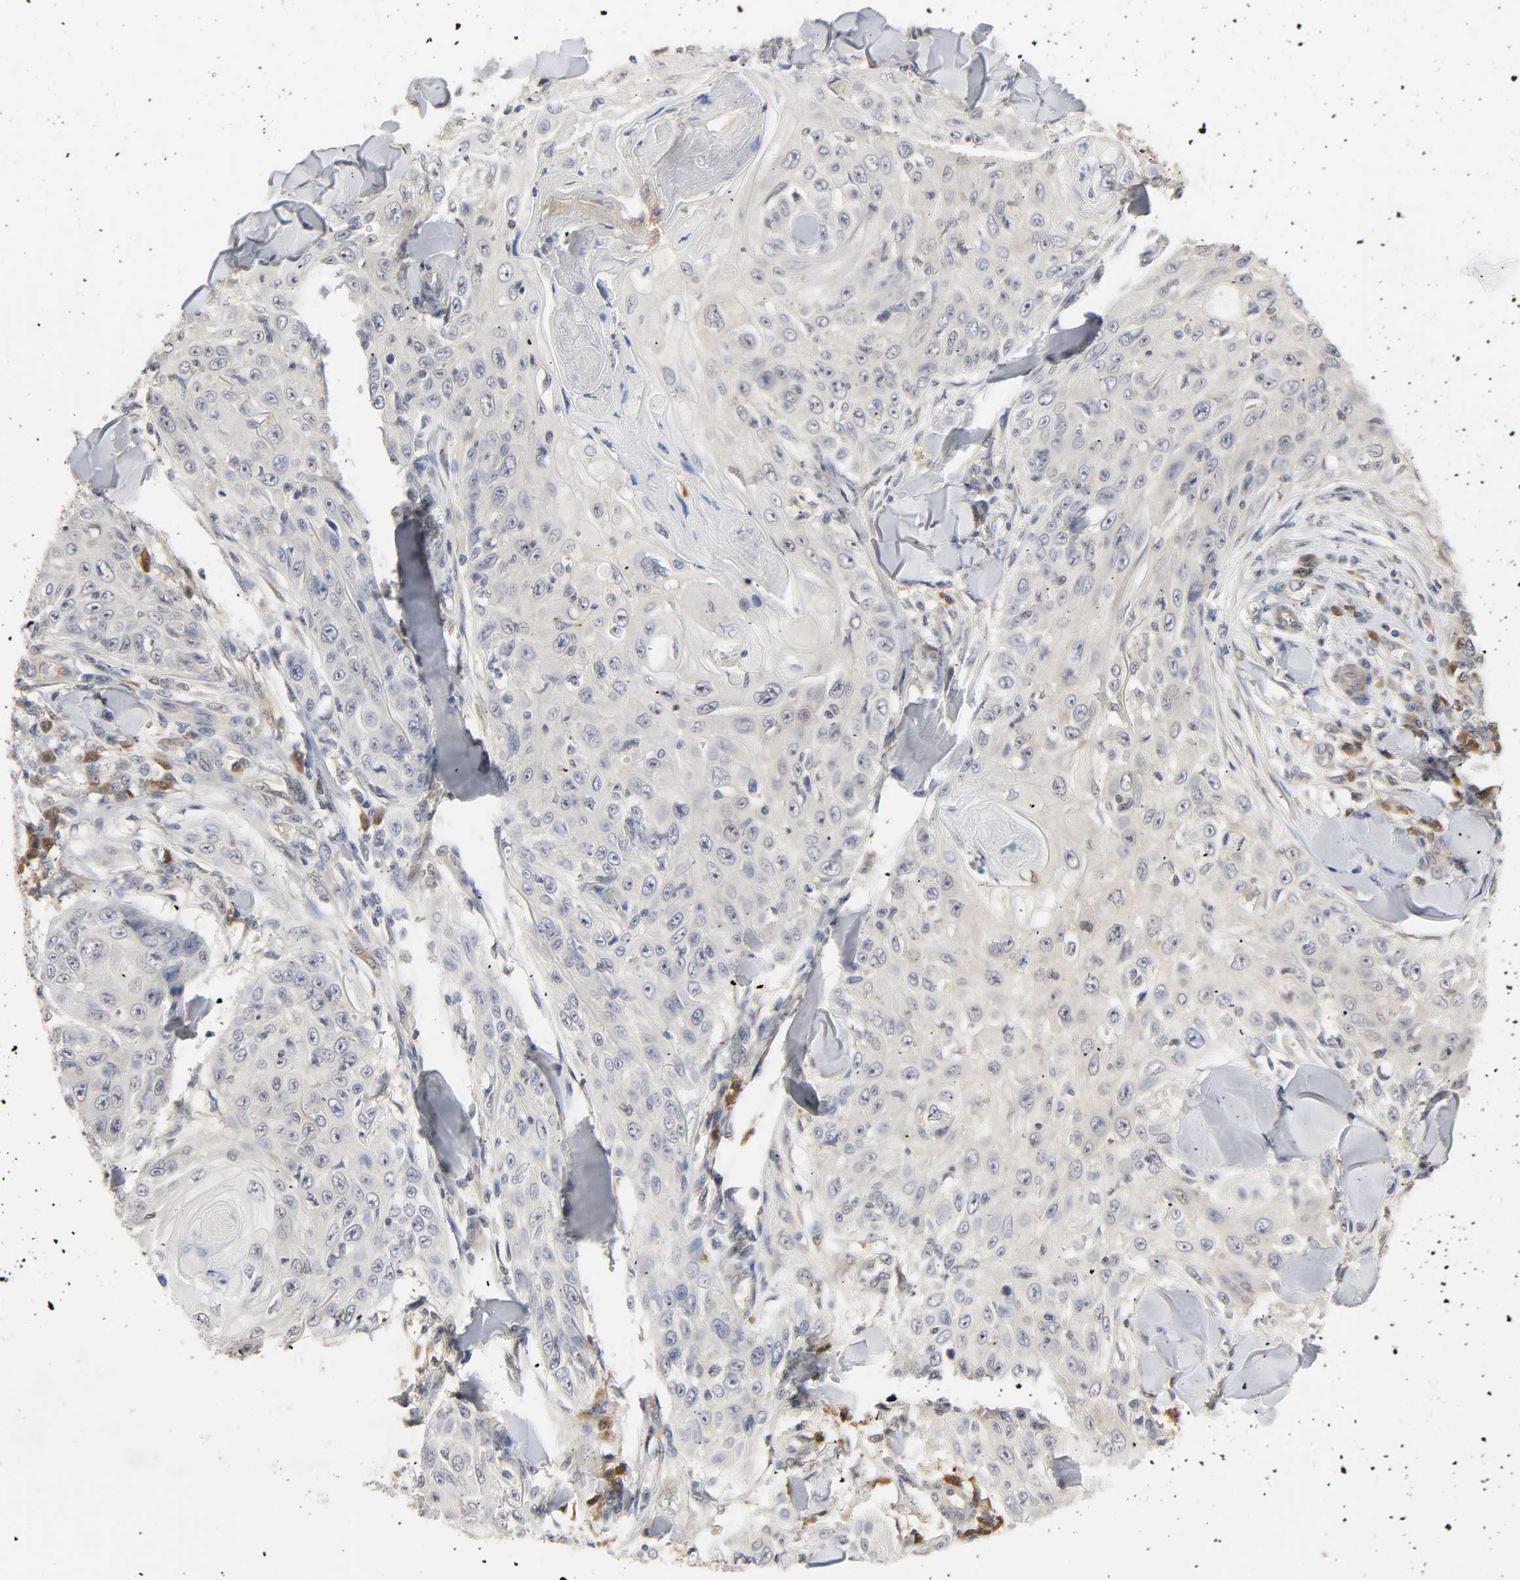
{"staining": {"intensity": "negative", "quantity": "none", "location": "none"}, "tissue": "skin cancer", "cell_type": "Tumor cells", "image_type": "cancer", "snomed": [{"axis": "morphology", "description": "Squamous cell carcinoma, NOS"}, {"axis": "topography", "description": "Skin"}], "caption": "The immunohistochemistry (IHC) micrograph has no significant positivity in tumor cells of skin squamous cell carcinoma tissue.", "gene": "MIF", "patient": {"sex": "male", "age": 86}}